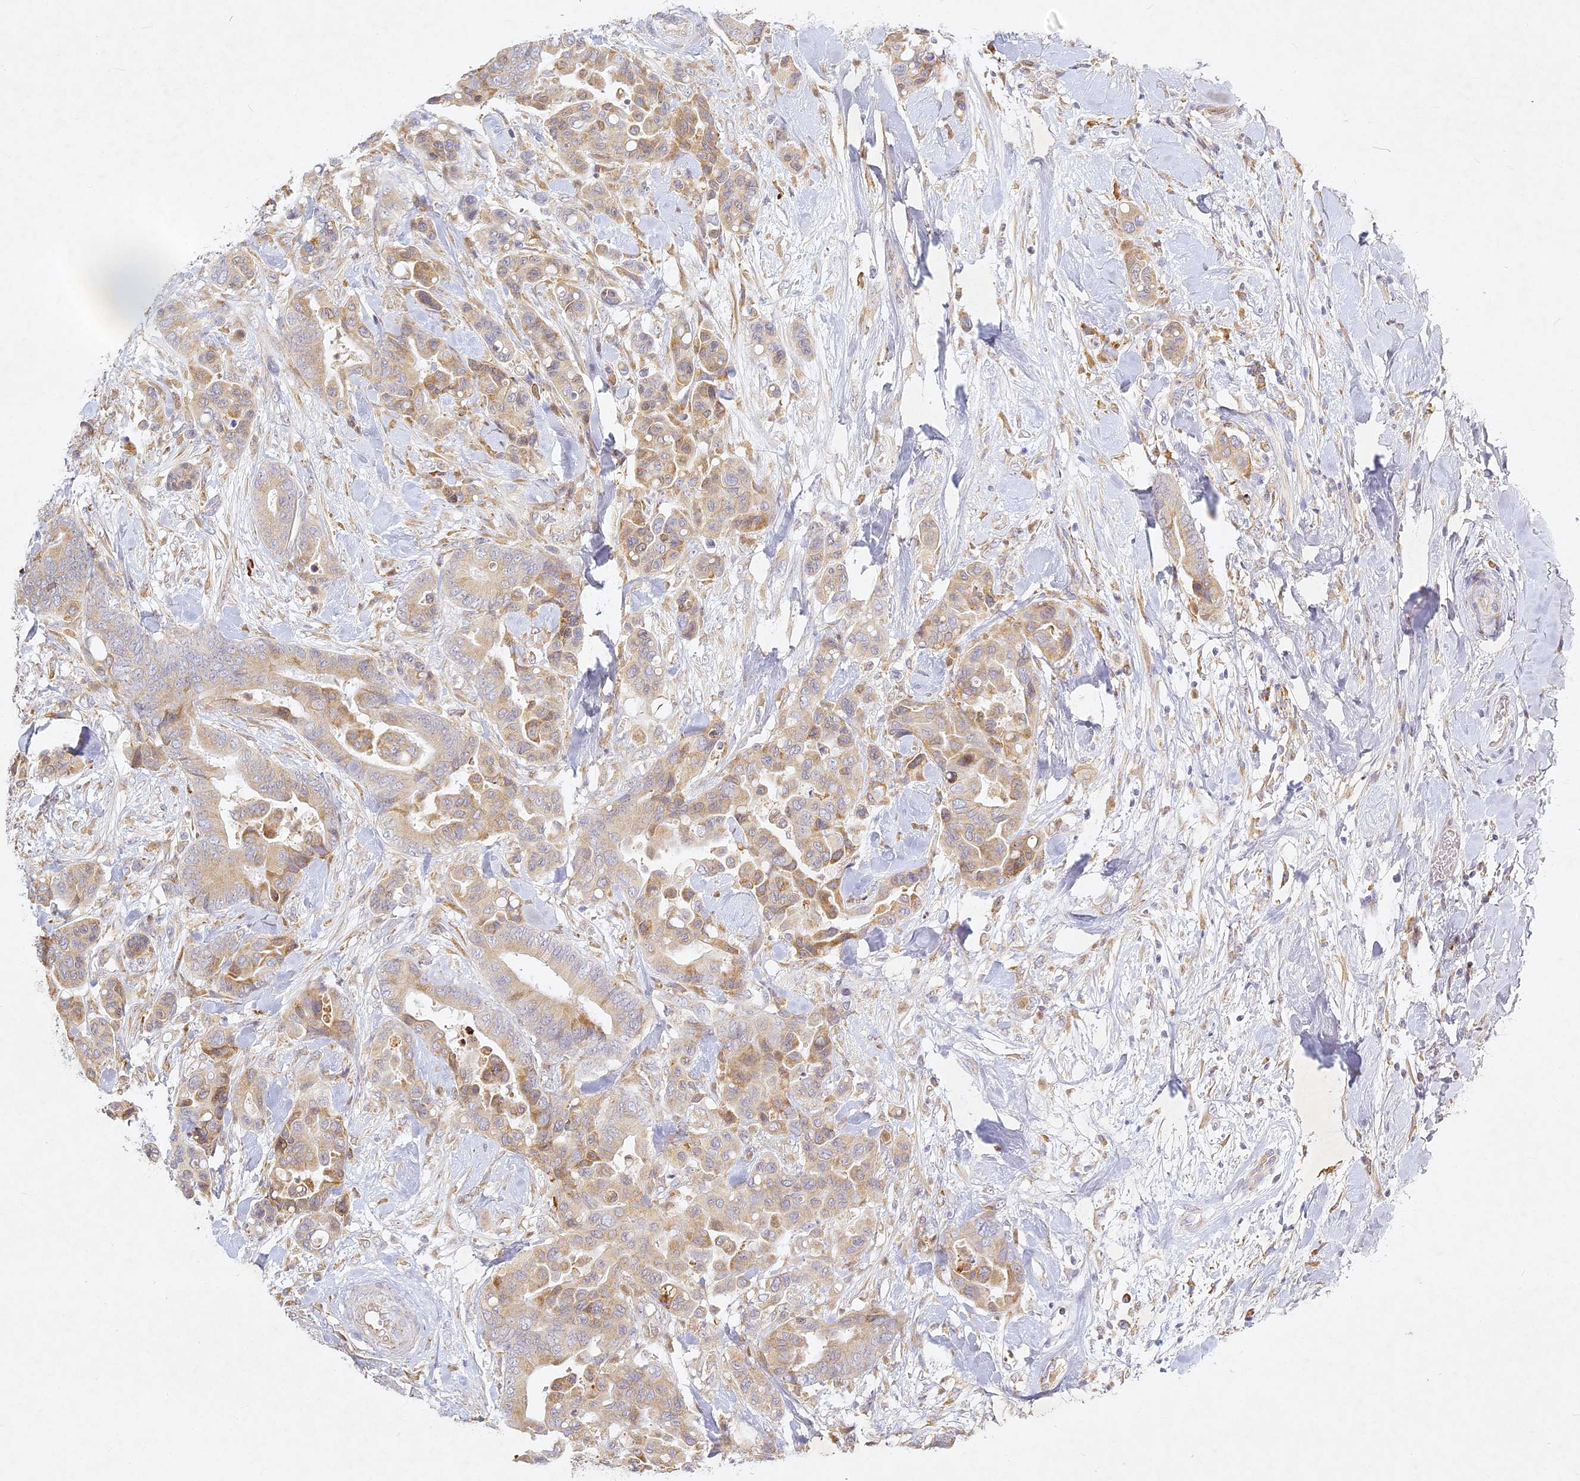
{"staining": {"intensity": "weak", "quantity": "25%-75%", "location": "cytoplasmic/membranous"}, "tissue": "colorectal cancer", "cell_type": "Tumor cells", "image_type": "cancer", "snomed": [{"axis": "morphology", "description": "Normal tissue, NOS"}, {"axis": "morphology", "description": "Adenocarcinoma, NOS"}, {"axis": "topography", "description": "Colon"}], "caption": "Immunohistochemical staining of colorectal cancer demonstrates weak cytoplasmic/membranous protein expression in about 25%-75% of tumor cells.", "gene": "SLC30A5", "patient": {"sex": "male", "age": 82}}